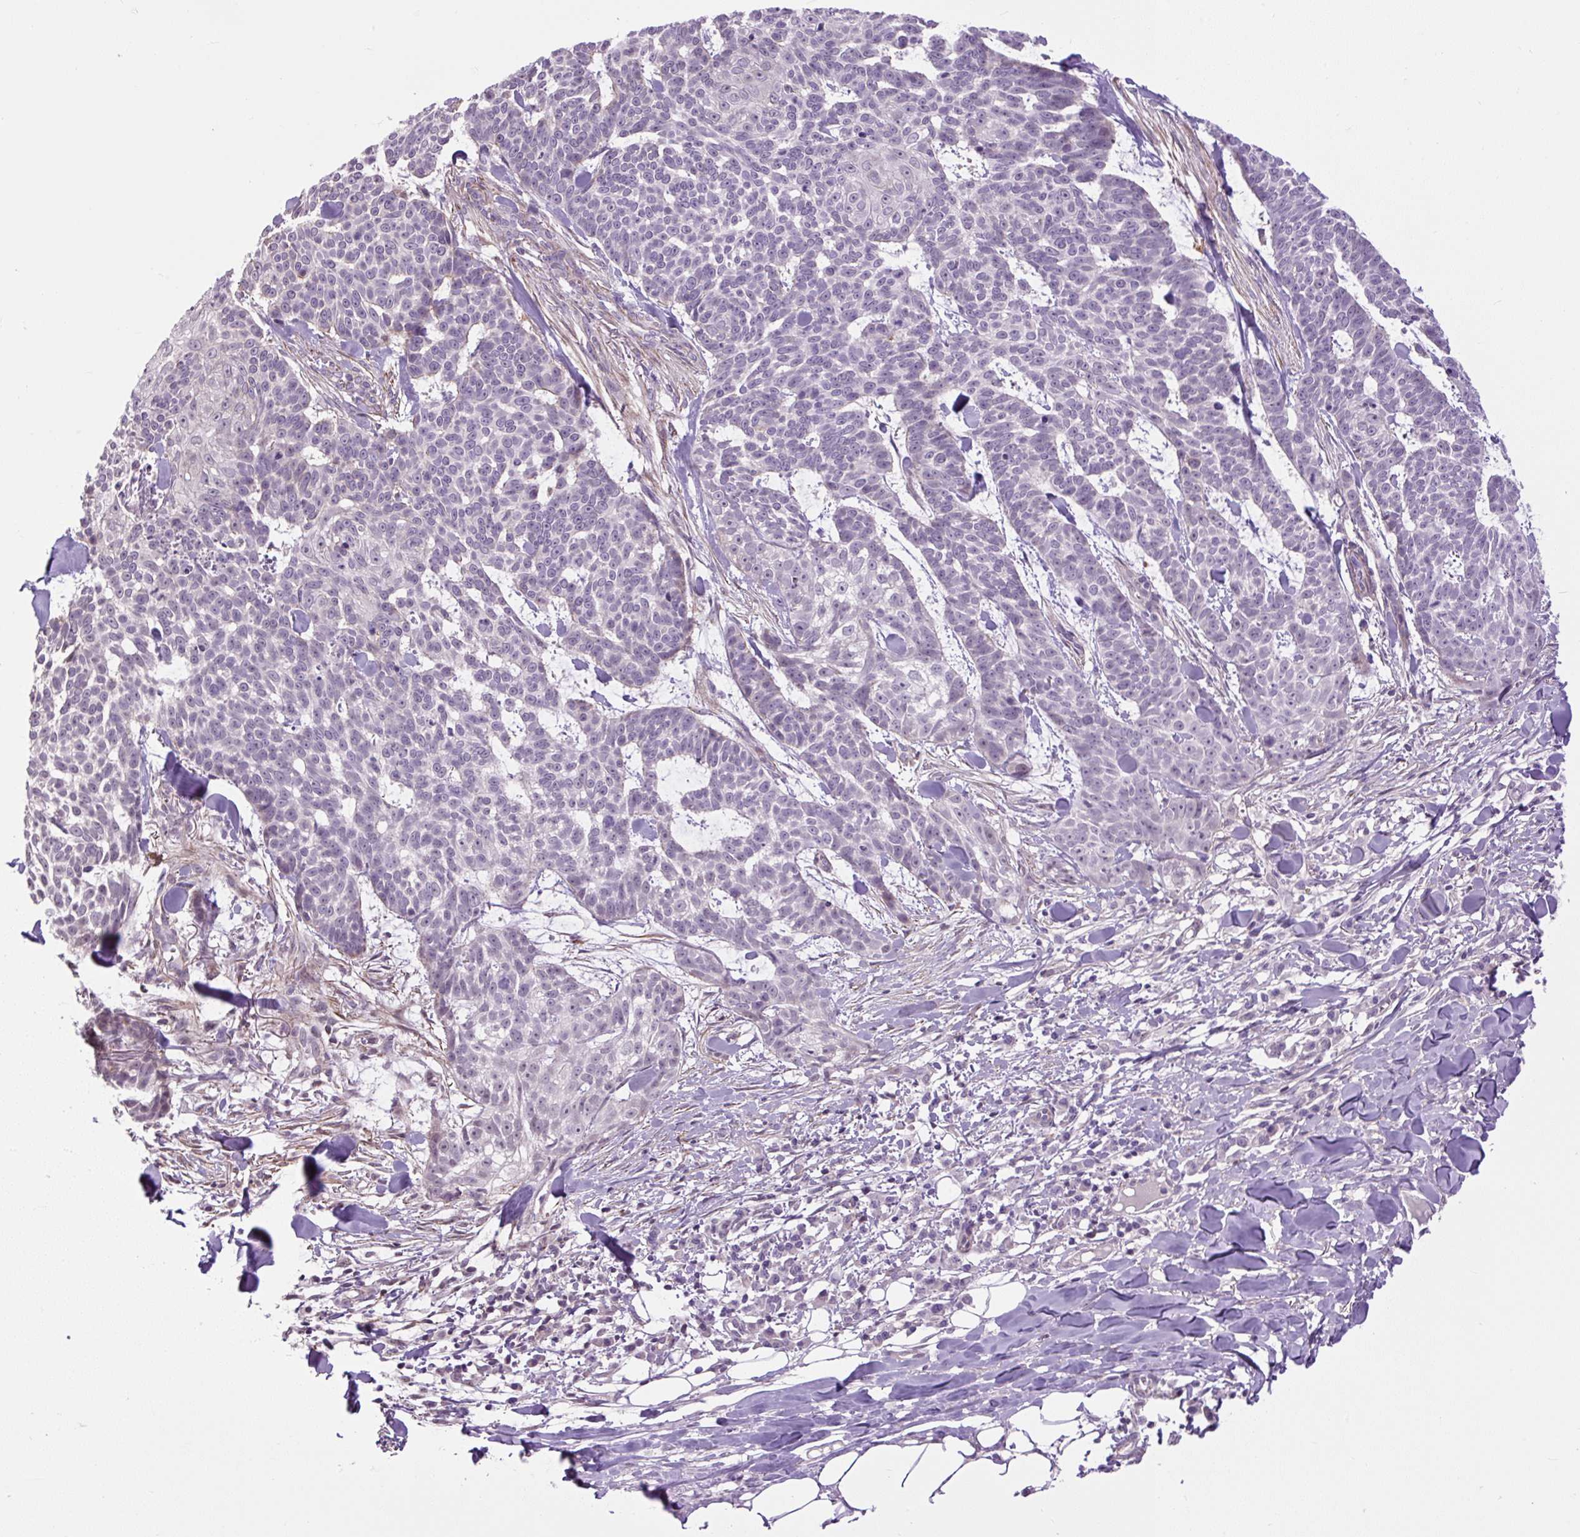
{"staining": {"intensity": "negative", "quantity": "none", "location": "none"}, "tissue": "skin cancer", "cell_type": "Tumor cells", "image_type": "cancer", "snomed": [{"axis": "morphology", "description": "Basal cell carcinoma"}, {"axis": "topography", "description": "Skin"}], "caption": "Image shows no significant protein expression in tumor cells of skin cancer.", "gene": "ZNF197", "patient": {"sex": "female", "age": 93}}